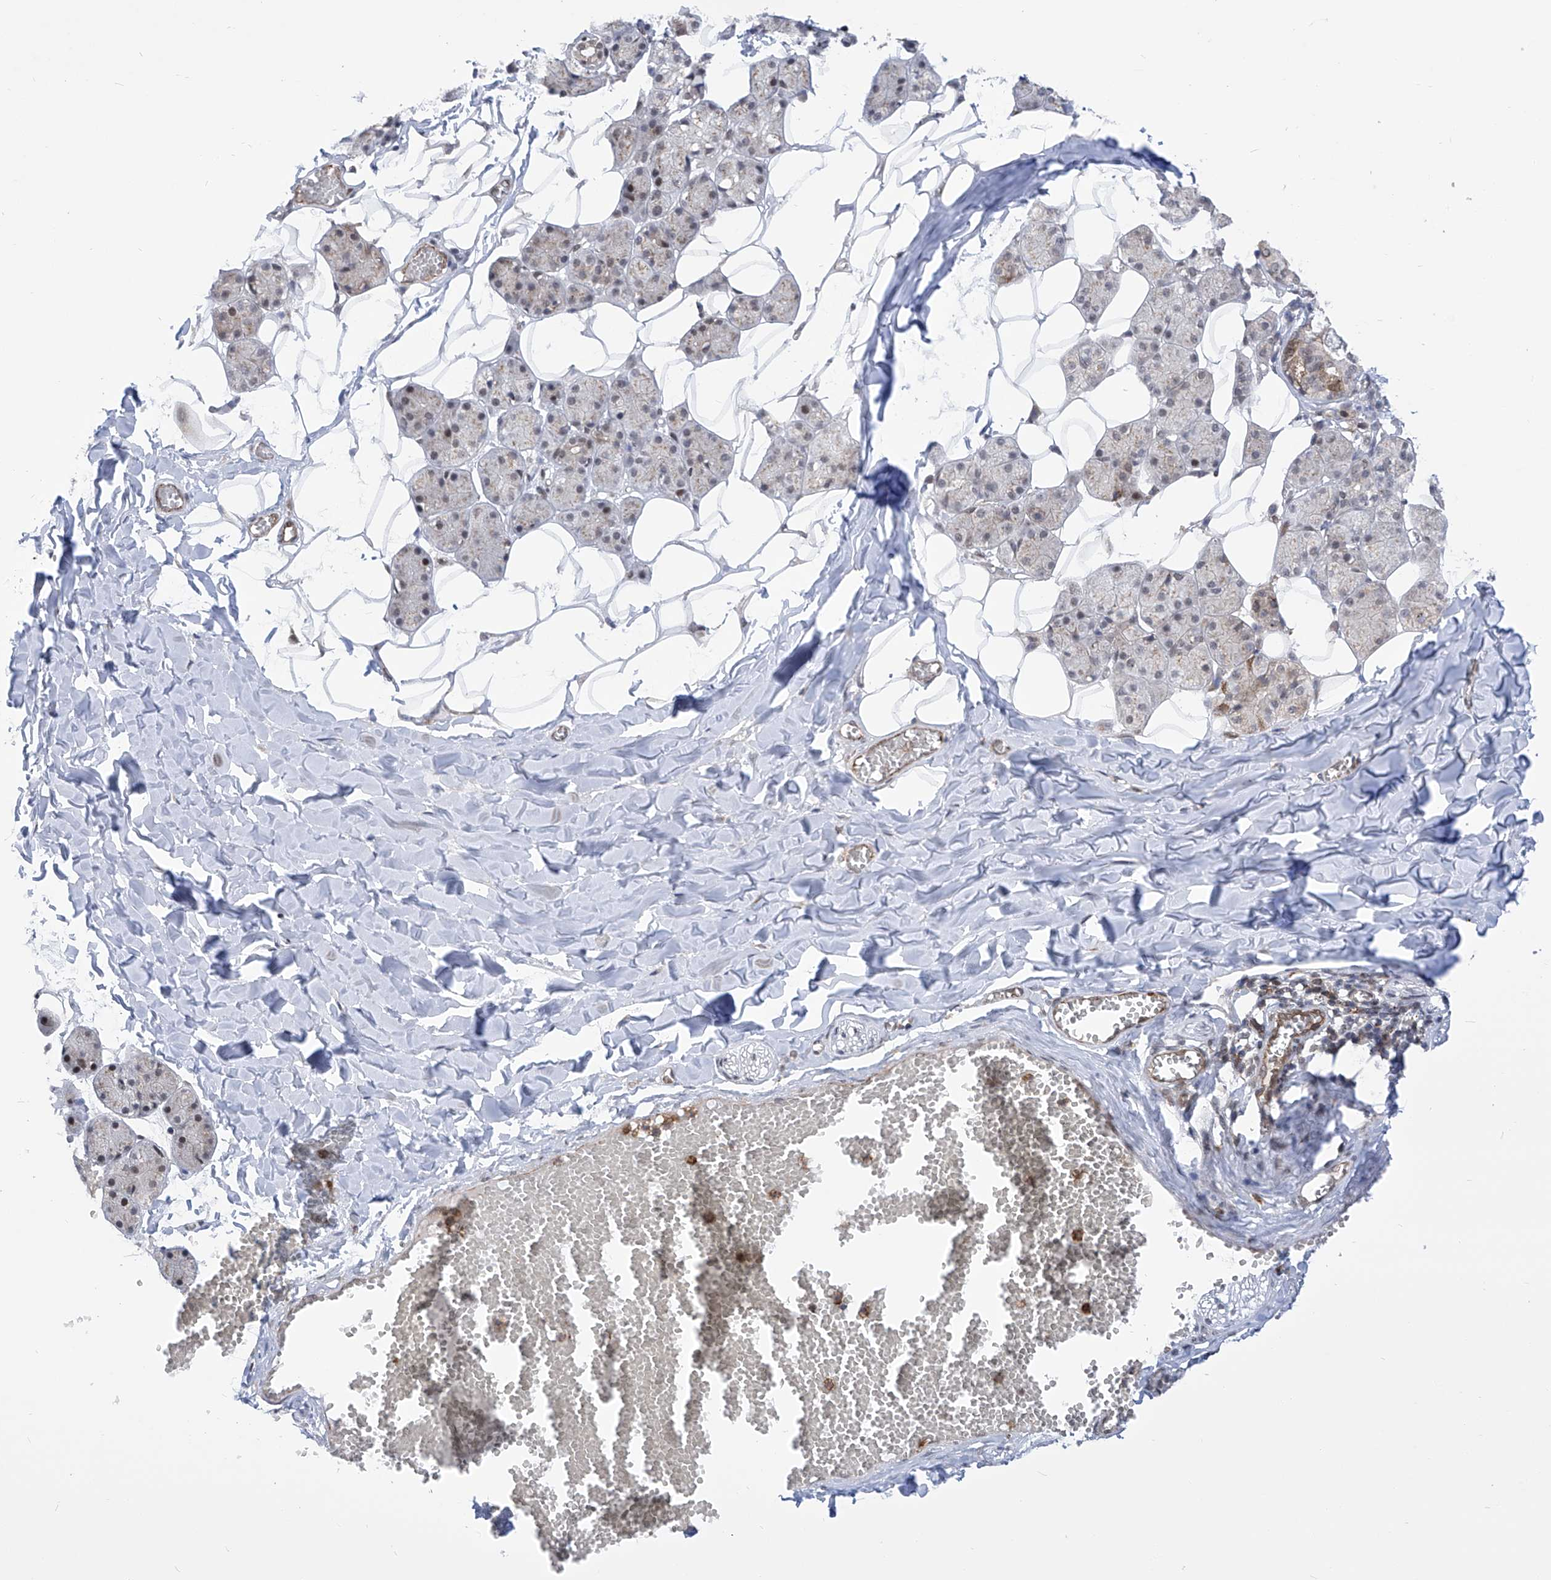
{"staining": {"intensity": "moderate", "quantity": "<25%", "location": "cytoplasmic/membranous,nuclear"}, "tissue": "salivary gland", "cell_type": "Glandular cells", "image_type": "normal", "snomed": [{"axis": "morphology", "description": "Normal tissue, NOS"}, {"axis": "topography", "description": "Salivary gland"}], "caption": "Salivary gland stained with DAB IHC displays low levels of moderate cytoplasmic/membranous,nuclear expression in approximately <25% of glandular cells.", "gene": "CEP290", "patient": {"sex": "female", "age": 33}}